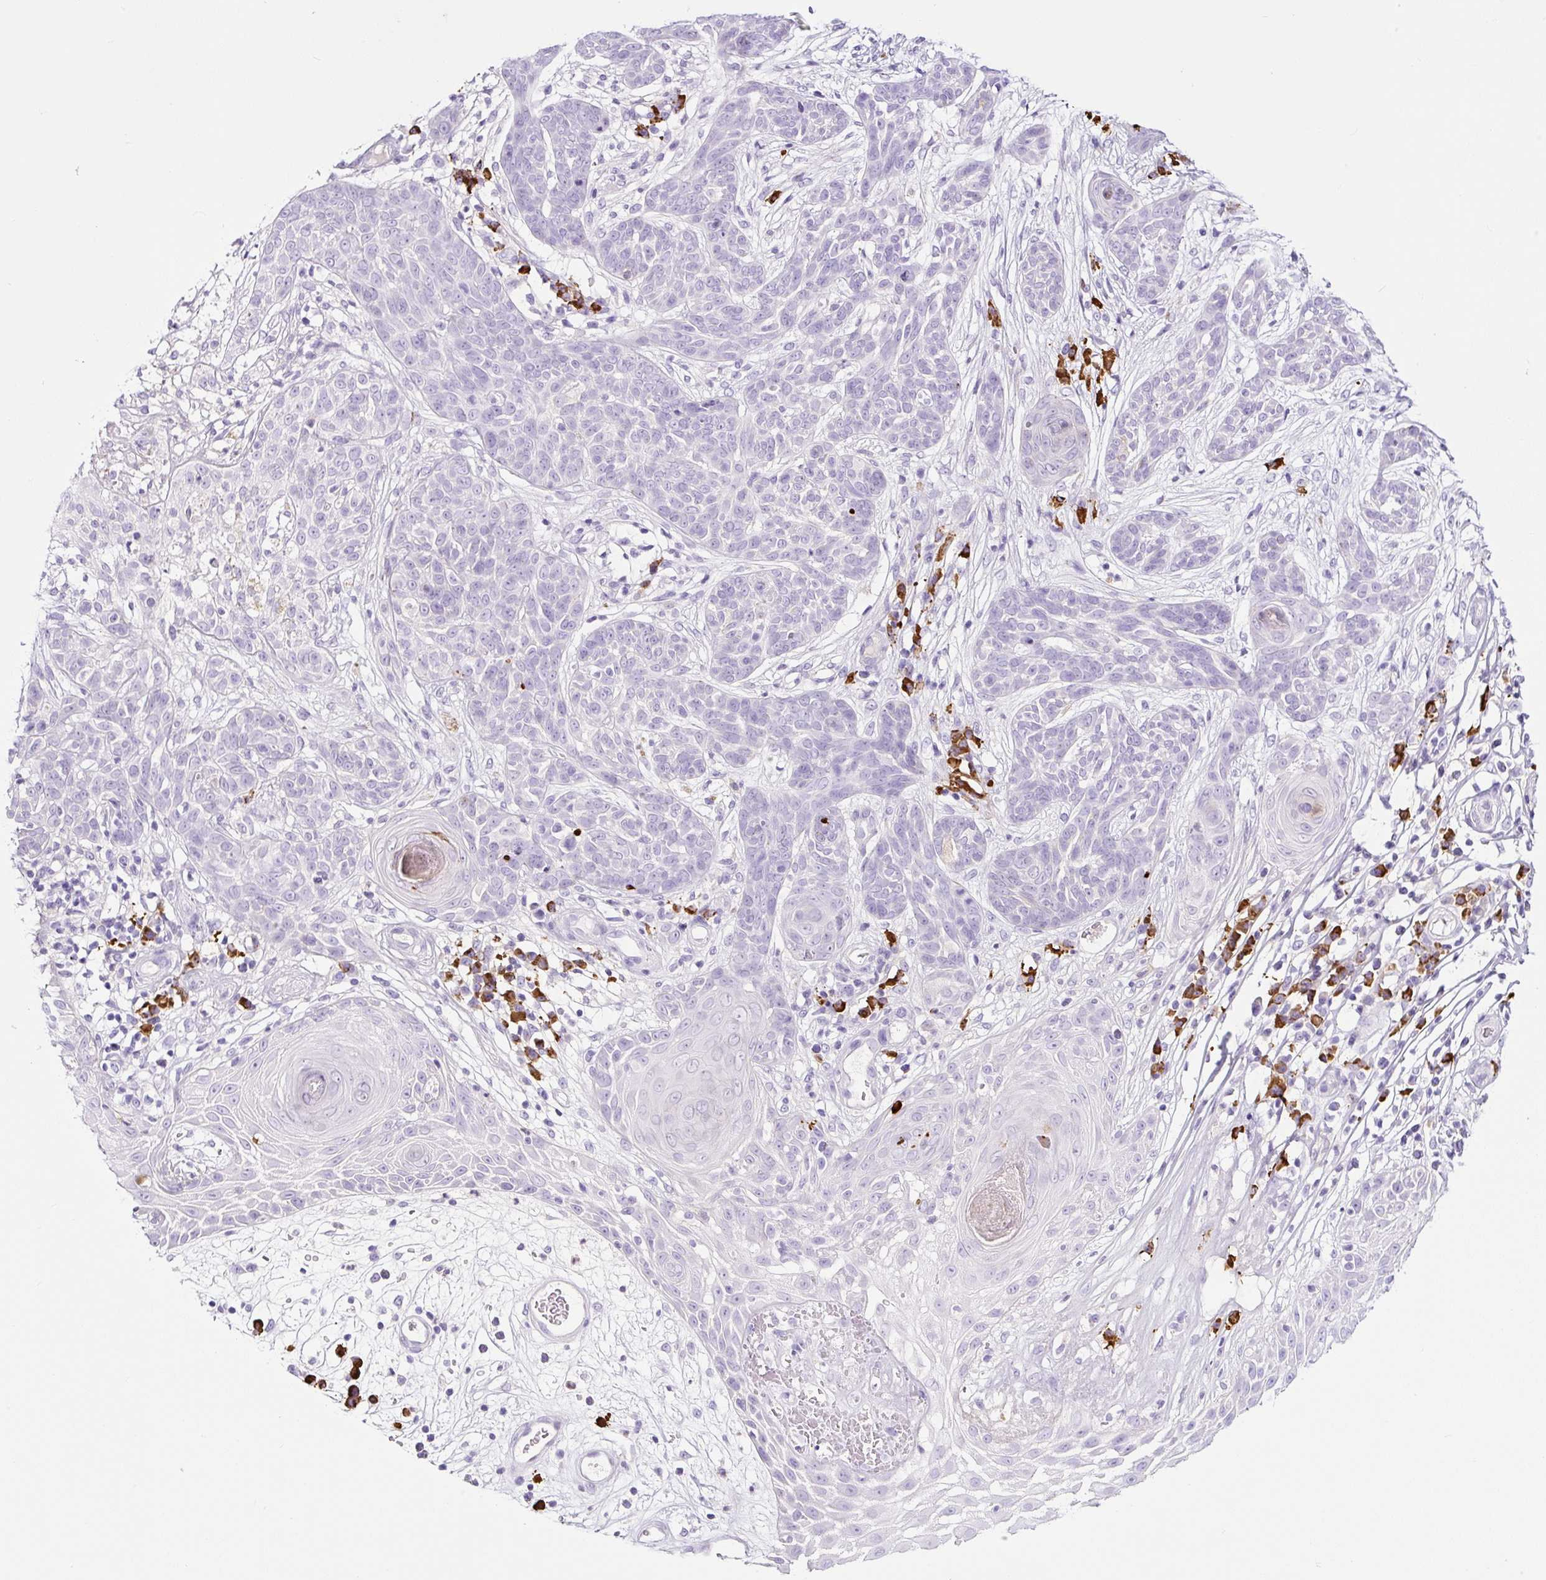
{"staining": {"intensity": "negative", "quantity": "none", "location": "none"}, "tissue": "skin cancer", "cell_type": "Tumor cells", "image_type": "cancer", "snomed": [{"axis": "morphology", "description": "Basal cell carcinoma"}, {"axis": "topography", "description": "Skin"}, {"axis": "topography", "description": "Skin, foot"}], "caption": "Human basal cell carcinoma (skin) stained for a protein using IHC reveals no expression in tumor cells.", "gene": "RNF212B", "patient": {"sex": "female", "age": 86}}